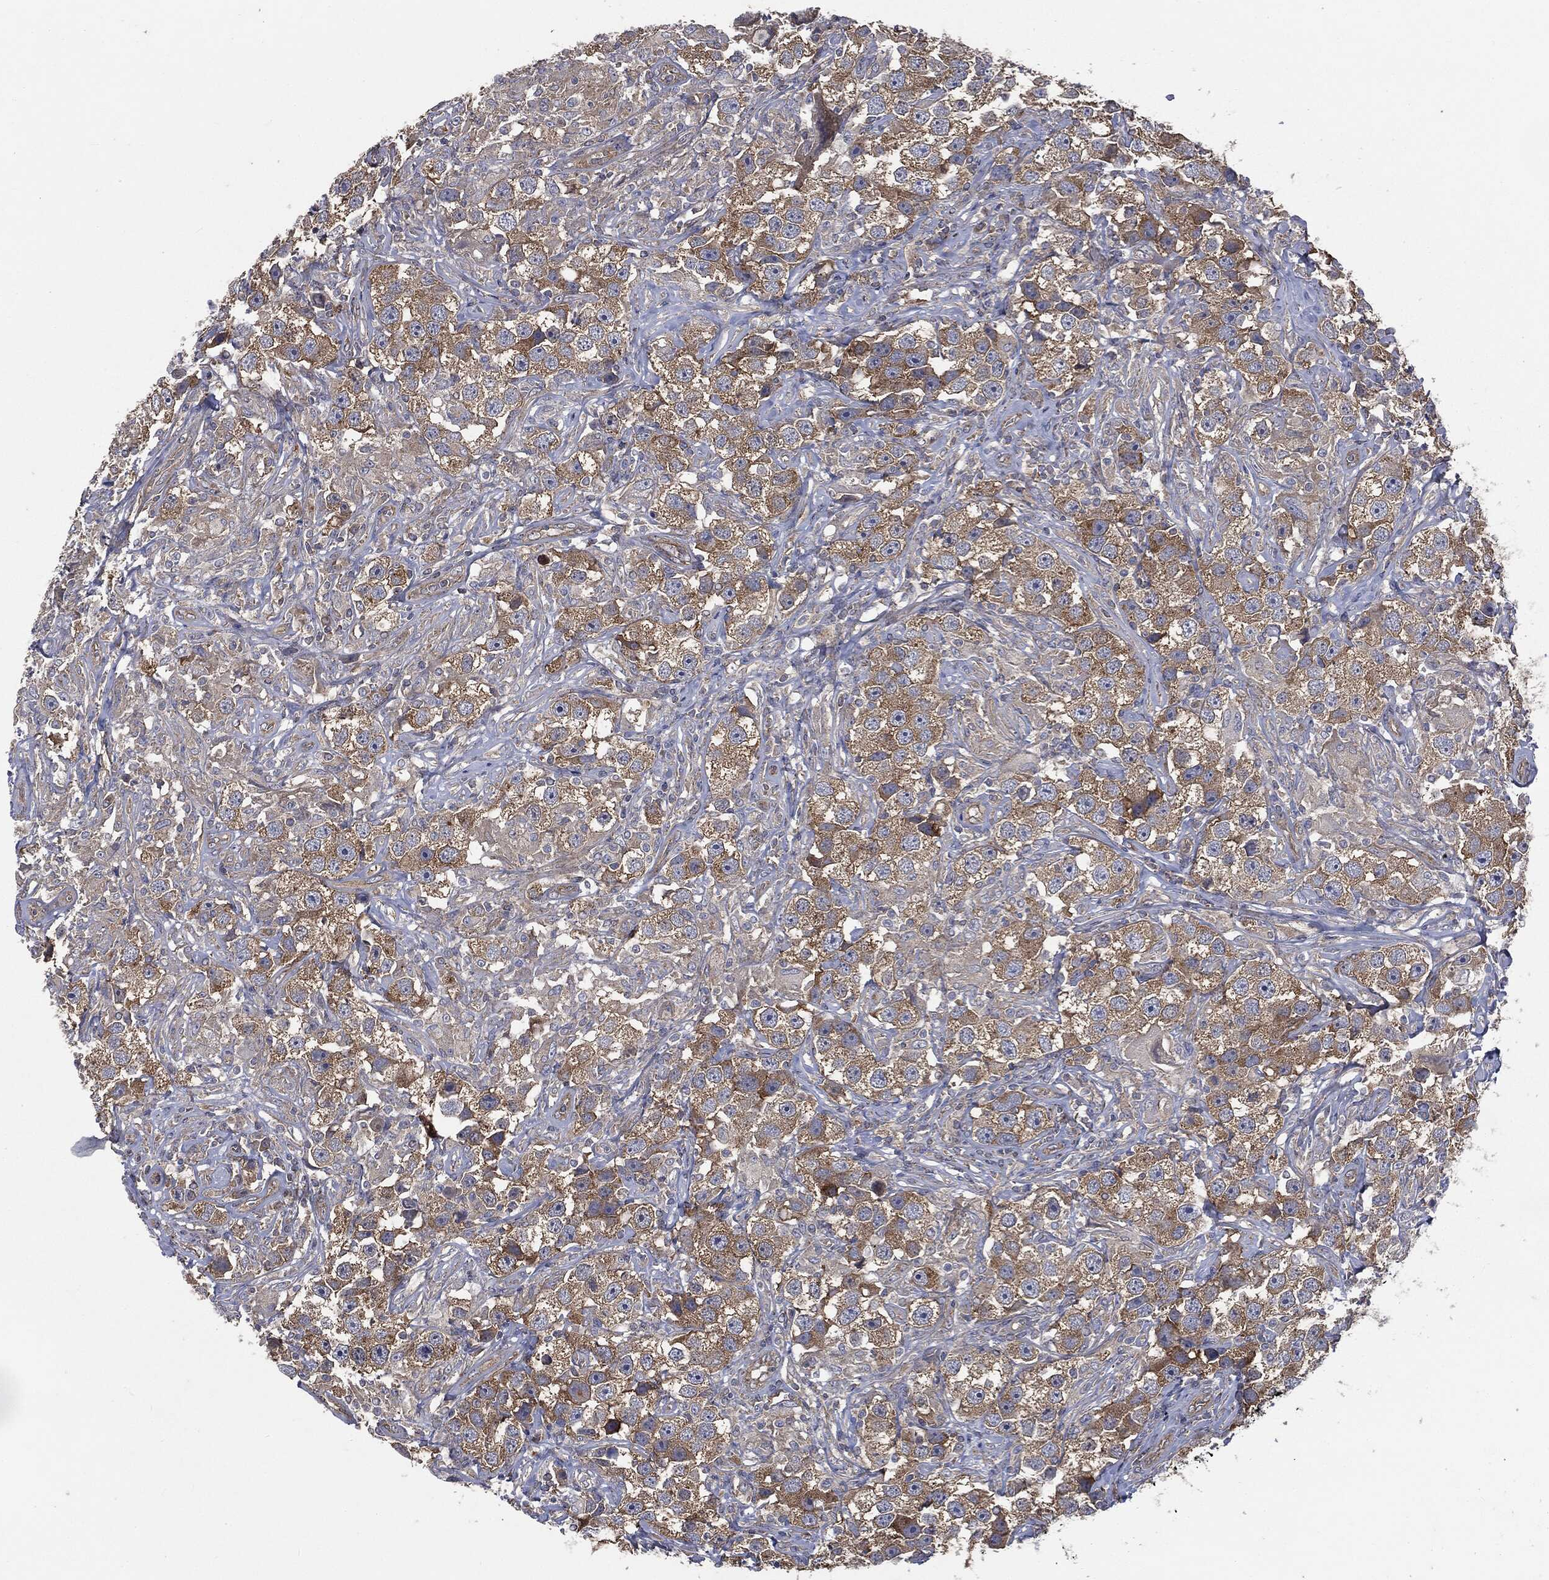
{"staining": {"intensity": "moderate", "quantity": ">75%", "location": "cytoplasmic/membranous"}, "tissue": "testis cancer", "cell_type": "Tumor cells", "image_type": "cancer", "snomed": [{"axis": "morphology", "description": "Seminoma, NOS"}, {"axis": "topography", "description": "Testis"}], "caption": "About >75% of tumor cells in human testis seminoma demonstrate moderate cytoplasmic/membranous protein positivity as visualized by brown immunohistochemical staining.", "gene": "EPS15L1", "patient": {"sex": "male", "age": 49}}